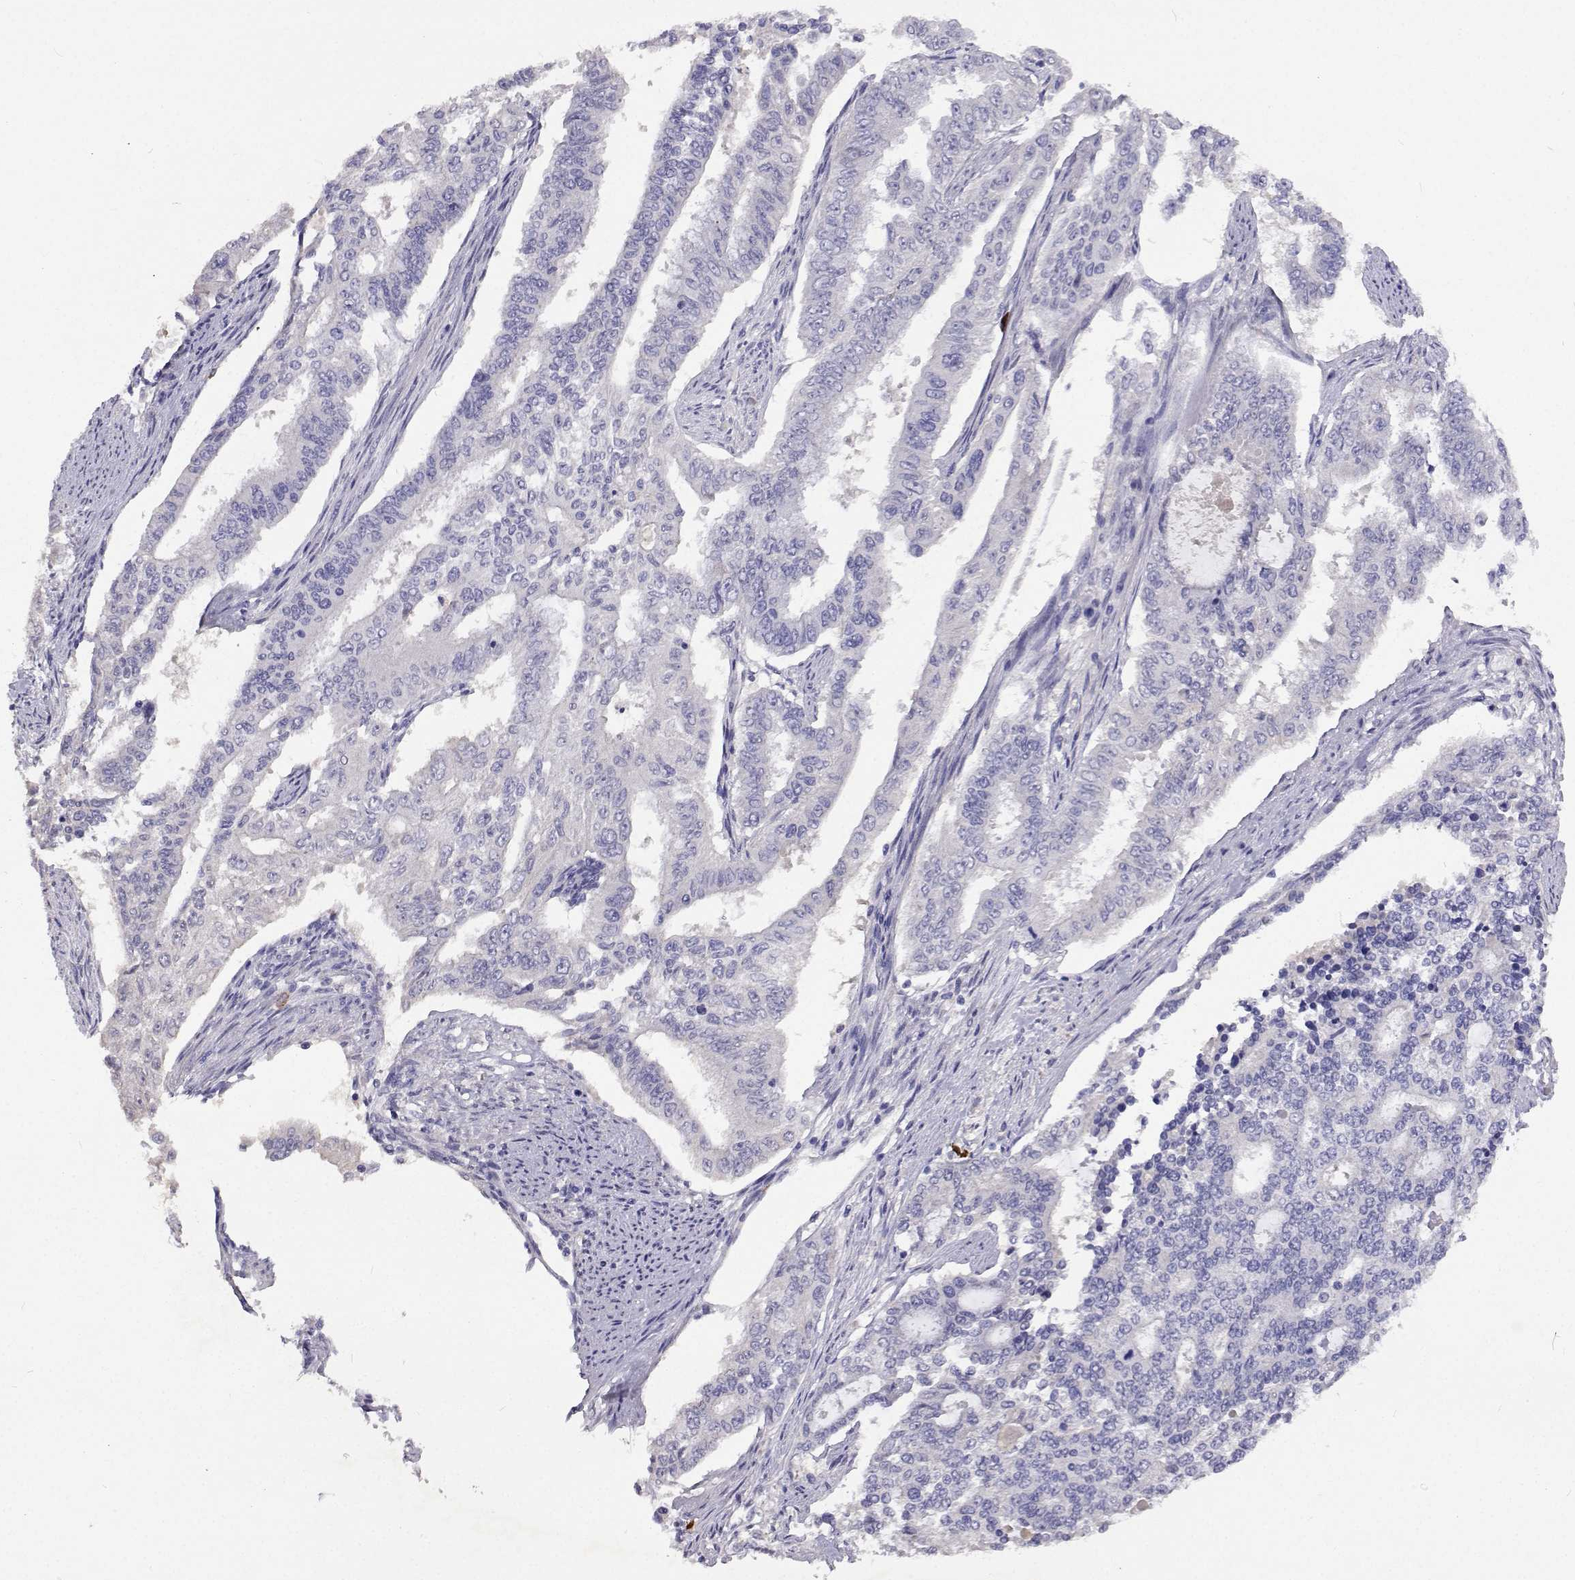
{"staining": {"intensity": "negative", "quantity": "none", "location": "none"}, "tissue": "endometrial cancer", "cell_type": "Tumor cells", "image_type": "cancer", "snomed": [{"axis": "morphology", "description": "Adenocarcinoma, NOS"}, {"axis": "topography", "description": "Uterus"}], "caption": "A high-resolution photomicrograph shows immunohistochemistry (IHC) staining of endometrial adenocarcinoma, which reveals no significant expression in tumor cells.", "gene": "CFAP44", "patient": {"sex": "female", "age": 59}}